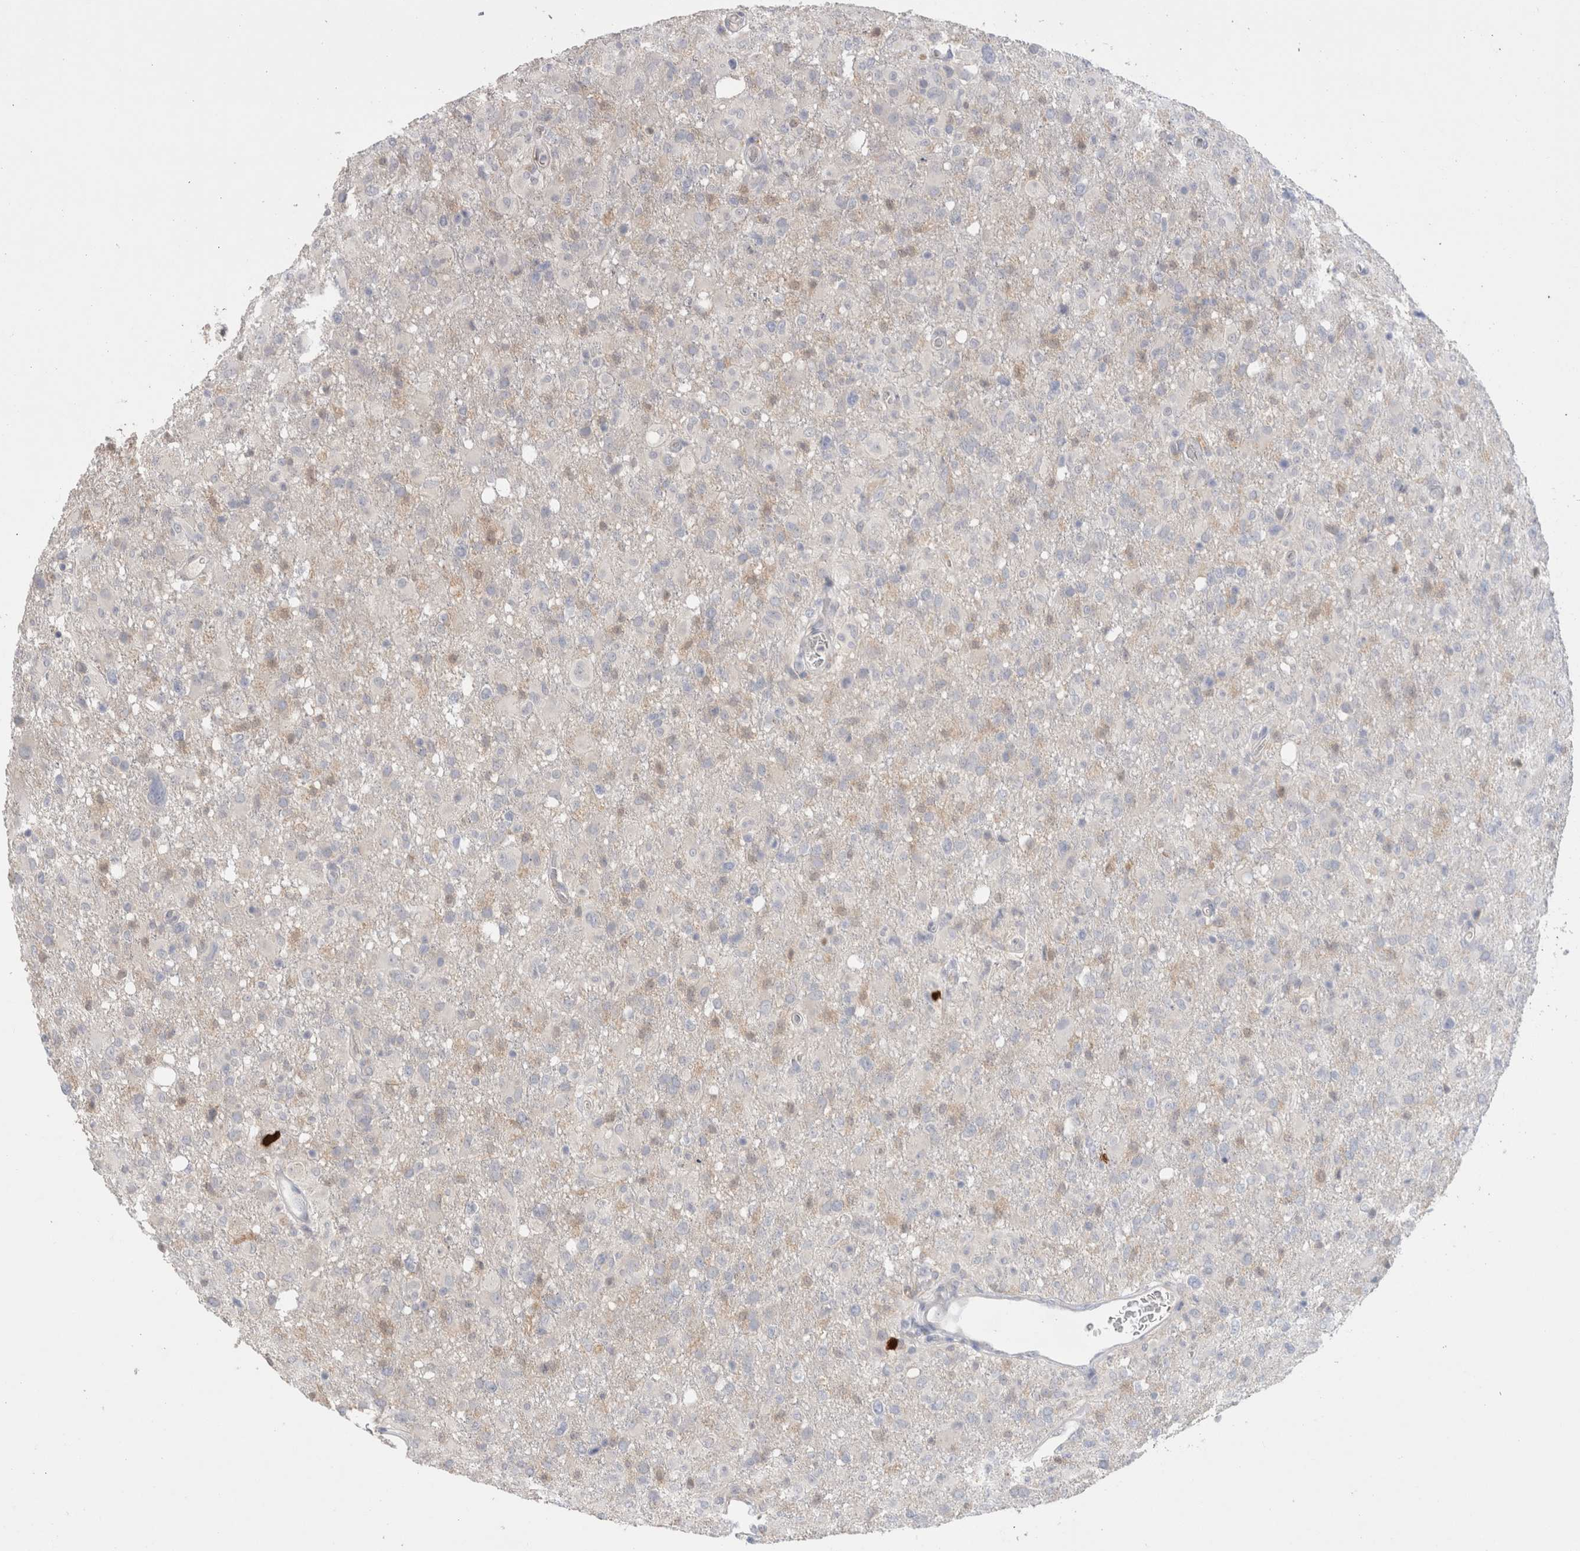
{"staining": {"intensity": "negative", "quantity": "none", "location": "none"}, "tissue": "glioma", "cell_type": "Tumor cells", "image_type": "cancer", "snomed": [{"axis": "morphology", "description": "Glioma, malignant, High grade"}, {"axis": "topography", "description": "Brain"}], "caption": "Immunohistochemistry of malignant glioma (high-grade) displays no expression in tumor cells.", "gene": "HPGDS", "patient": {"sex": "female", "age": 57}}